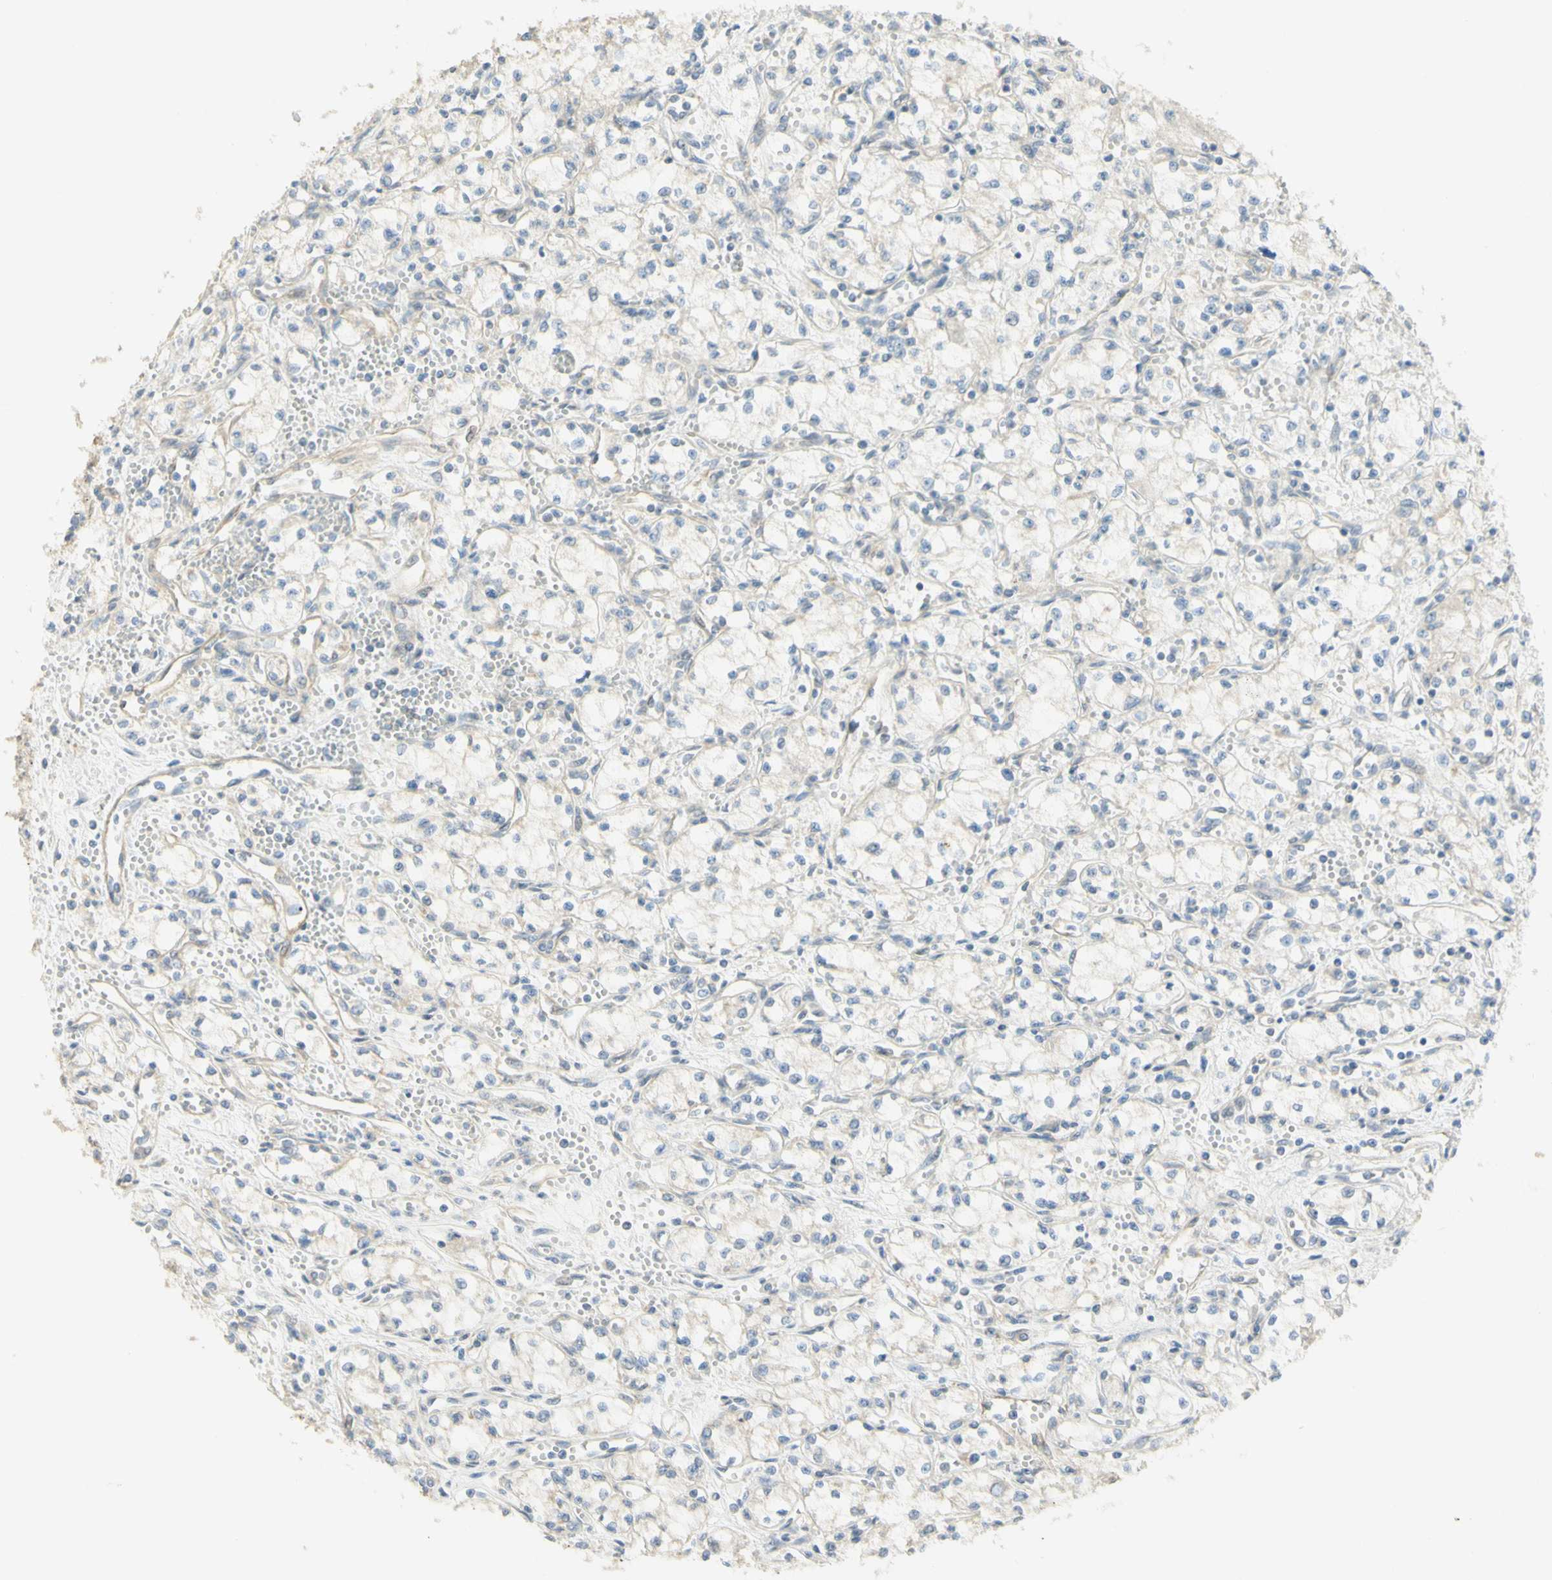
{"staining": {"intensity": "negative", "quantity": "none", "location": "none"}, "tissue": "renal cancer", "cell_type": "Tumor cells", "image_type": "cancer", "snomed": [{"axis": "morphology", "description": "Normal tissue, NOS"}, {"axis": "morphology", "description": "Adenocarcinoma, NOS"}, {"axis": "topography", "description": "Kidney"}], "caption": "Protein analysis of renal cancer (adenocarcinoma) shows no significant staining in tumor cells. (DAB (3,3'-diaminobenzidine) immunohistochemistry with hematoxylin counter stain).", "gene": "KIF11", "patient": {"sex": "male", "age": 59}}